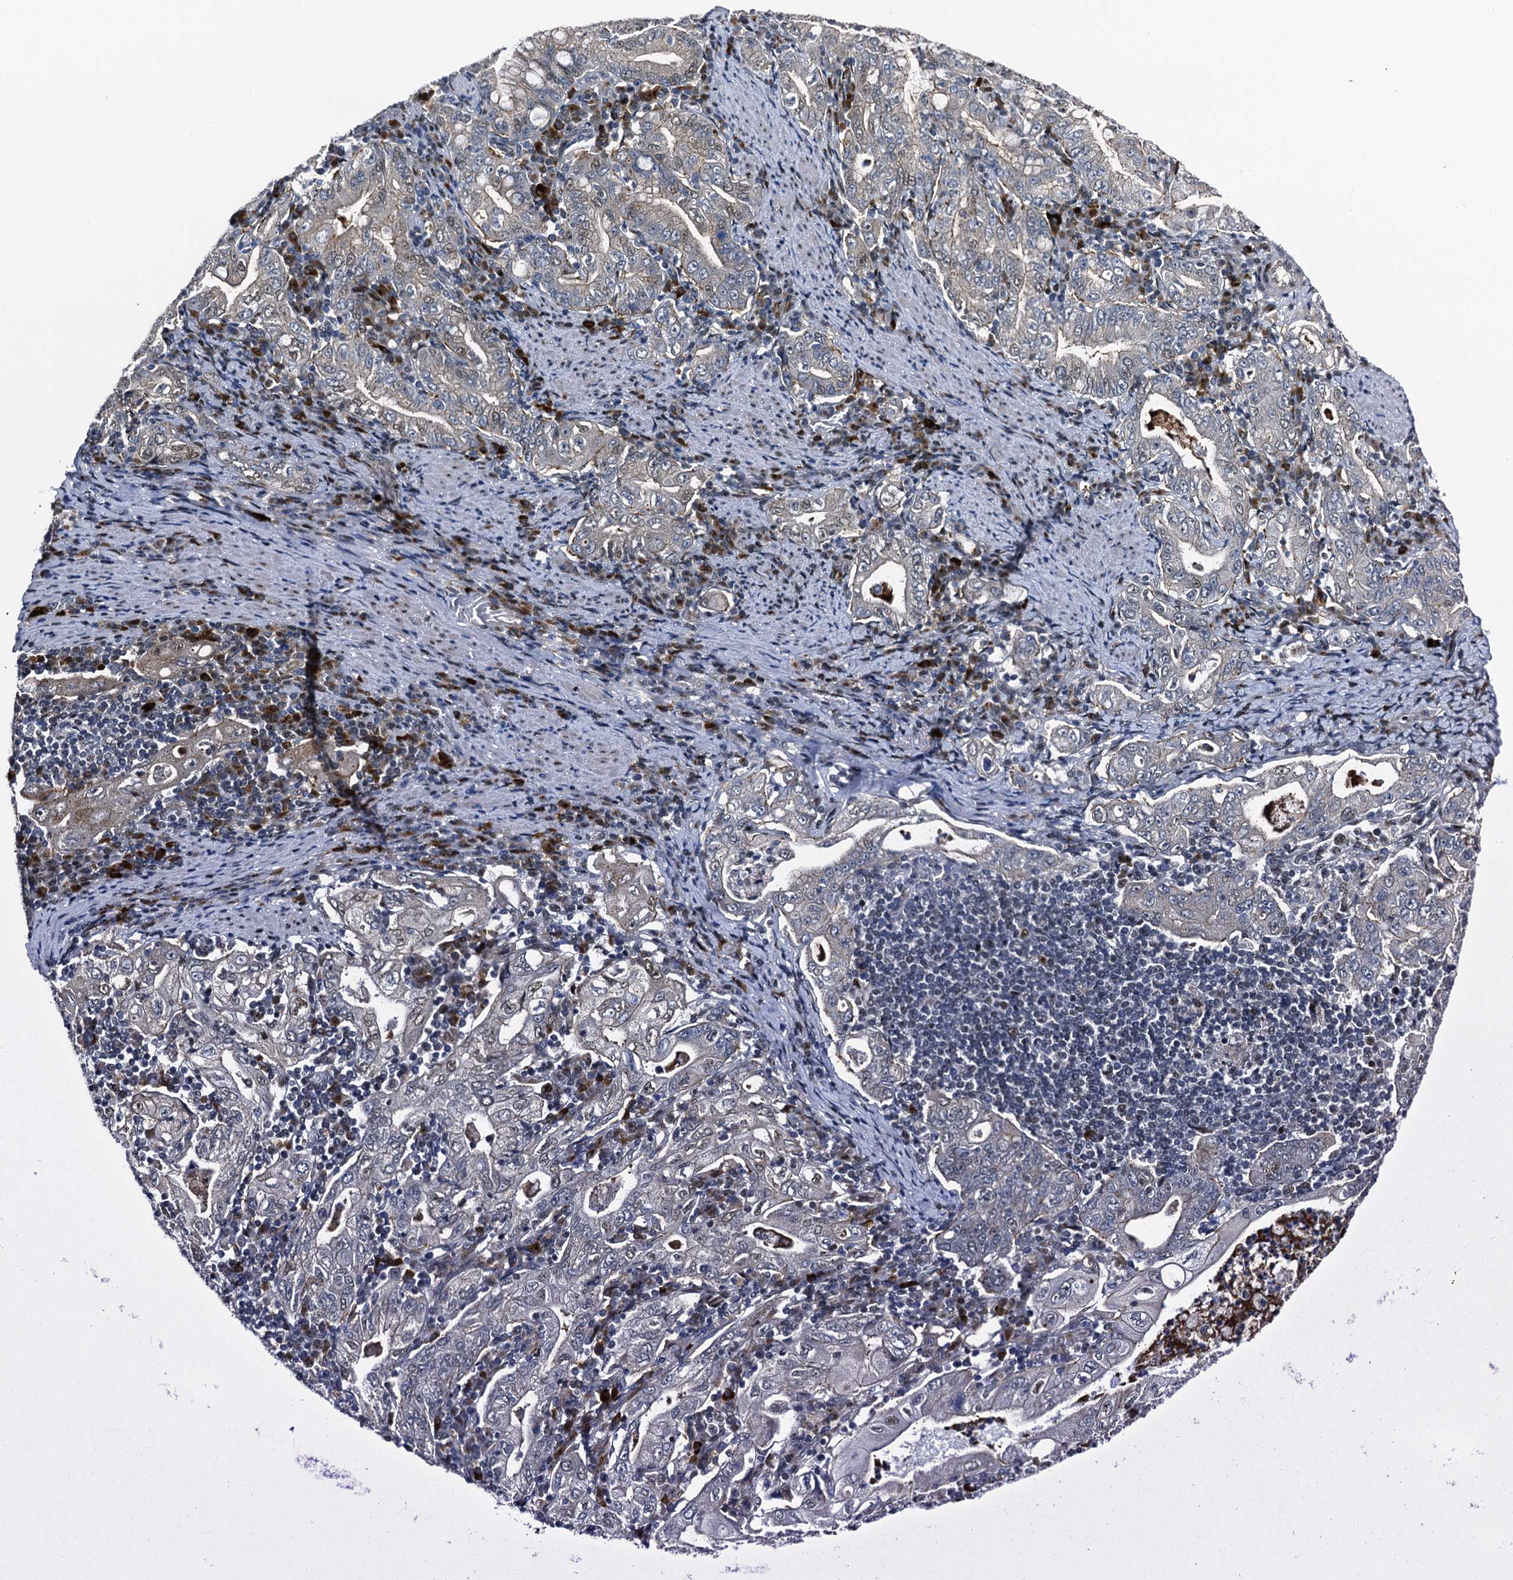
{"staining": {"intensity": "negative", "quantity": "none", "location": "none"}, "tissue": "stomach cancer", "cell_type": "Tumor cells", "image_type": "cancer", "snomed": [{"axis": "morphology", "description": "Normal tissue, NOS"}, {"axis": "morphology", "description": "Adenocarcinoma, NOS"}, {"axis": "topography", "description": "Esophagus"}, {"axis": "topography", "description": "Stomach, upper"}, {"axis": "topography", "description": "Peripheral nerve tissue"}], "caption": "IHC micrograph of human stomach cancer stained for a protein (brown), which demonstrates no positivity in tumor cells.", "gene": "RUFY2", "patient": {"sex": "male", "age": 62}}